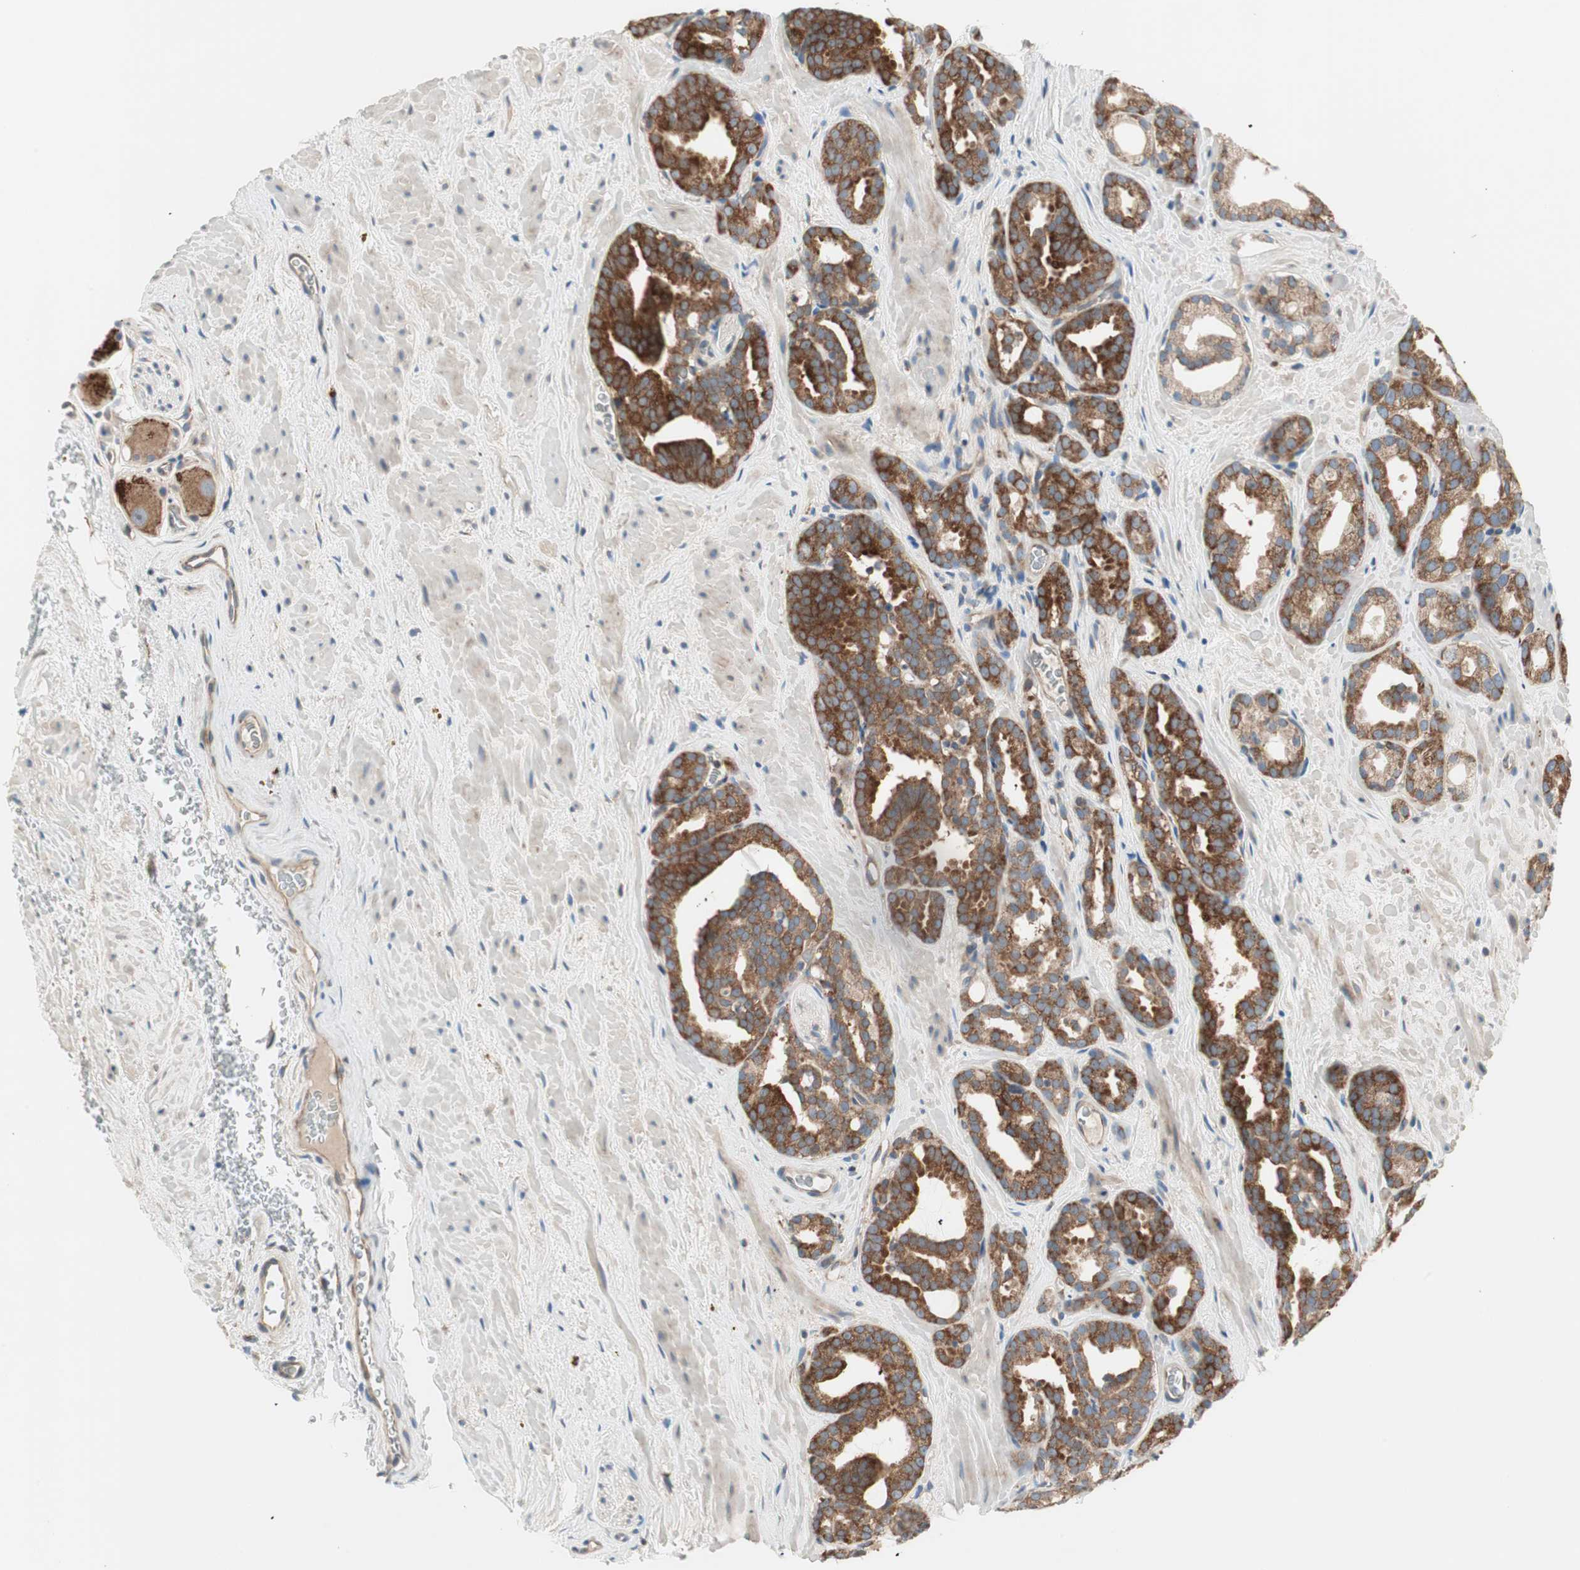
{"staining": {"intensity": "strong", "quantity": ">75%", "location": "cytoplasmic/membranous"}, "tissue": "prostate cancer", "cell_type": "Tumor cells", "image_type": "cancer", "snomed": [{"axis": "morphology", "description": "Adenocarcinoma, Low grade"}, {"axis": "topography", "description": "Prostate"}], "caption": "Prostate cancer (low-grade adenocarcinoma) stained with a protein marker exhibits strong staining in tumor cells.", "gene": "RPL23", "patient": {"sex": "male", "age": 63}}